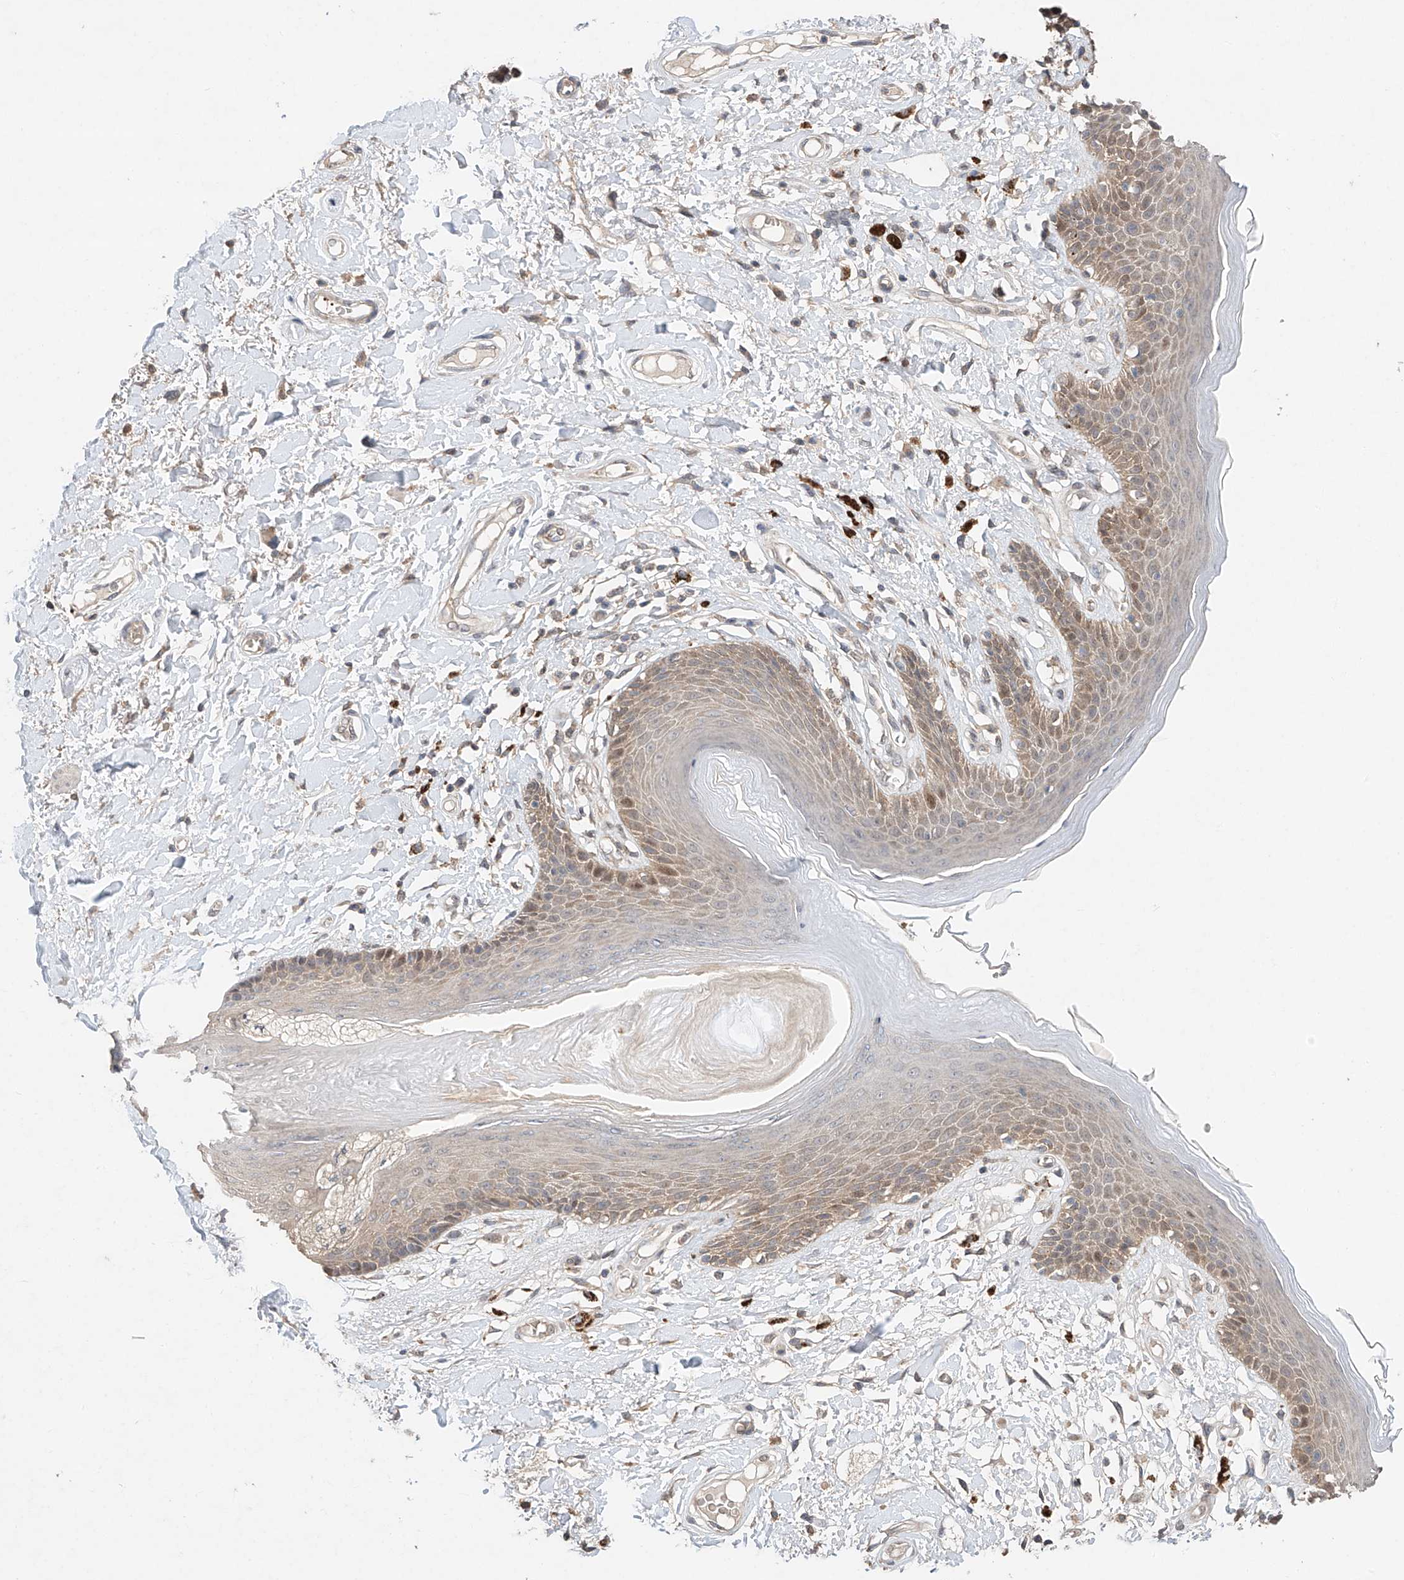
{"staining": {"intensity": "moderate", "quantity": "25%-75%", "location": "cytoplasmic/membranous,nuclear"}, "tissue": "skin", "cell_type": "Epidermal cells", "image_type": "normal", "snomed": [{"axis": "morphology", "description": "Normal tissue, NOS"}, {"axis": "topography", "description": "Anal"}], "caption": "Moderate cytoplasmic/membranous,nuclear expression for a protein is identified in approximately 25%-75% of epidermal cells of benign skin using IHC.", "gene": "ZFHX2", "patient": {"sex": "female", "age": 78}}